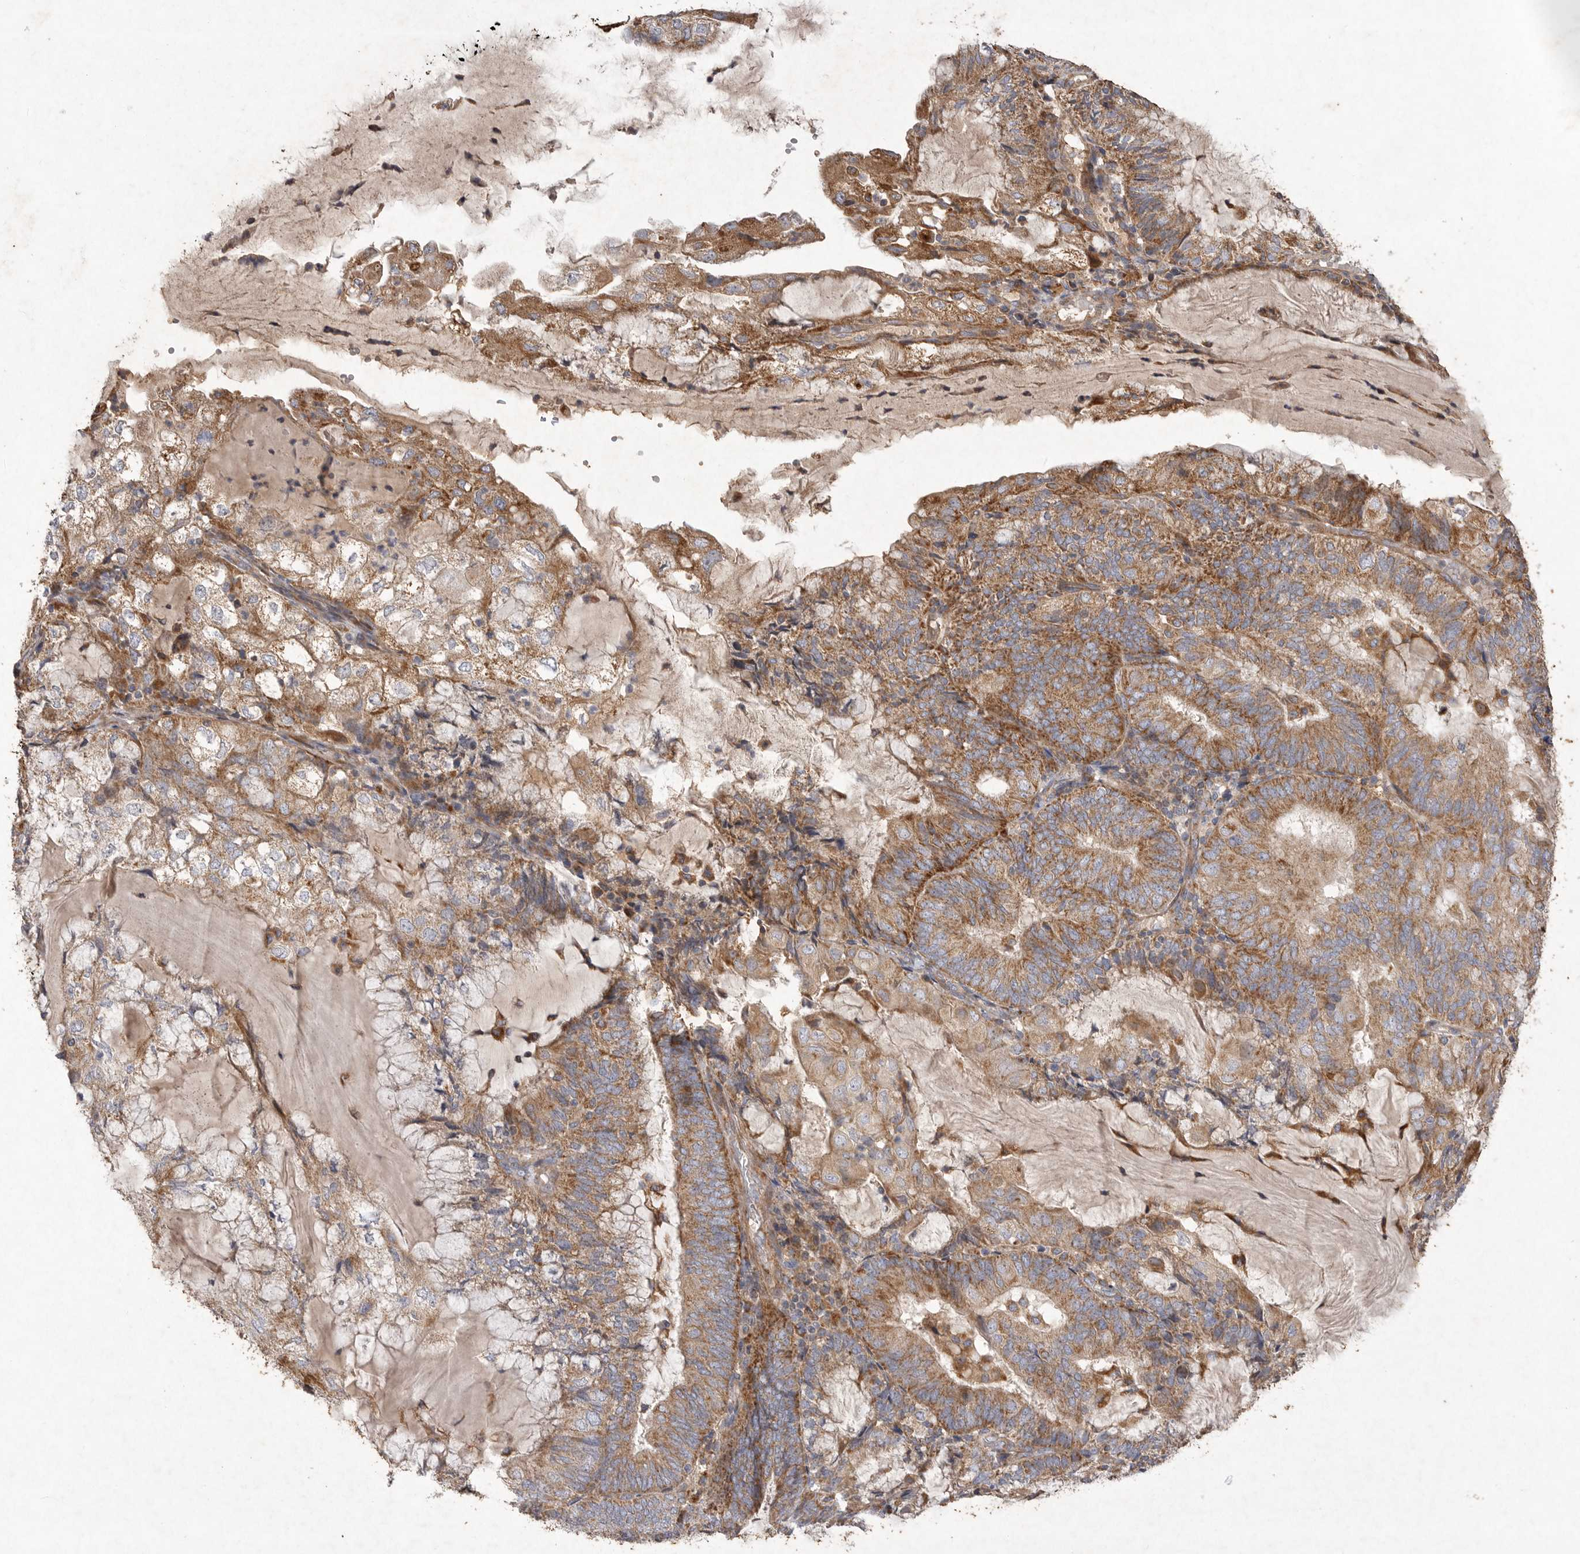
{"staining": {"intensity": "moderate", "quantity": ">75%", "location": "cytoplasmic/membranous"}, "tissue": "endometrial cancer", "cell_type": "Tumor cells", "image_type": "cancer", "snomed": [{"axis": "morphology", "description": "Adenocarcinoma, NOS"}, {"axis": "topography", "description": "Endometrium"}], "caption": "High-magnification brightfield microscopy of endometrial cancer stained with DAB (3,3'-diaminobenzidine) (brown) and counterstained with hematoxylin (blue). tumor cells exhibit moderate cytoplasmic/membranous expression is present in approximately>75% of cells. The protein of interest is shown in brown color, while the nuclei are stained blue.", "gene": "MRPL41", "patient": {"sex": "female", "age": 81}}